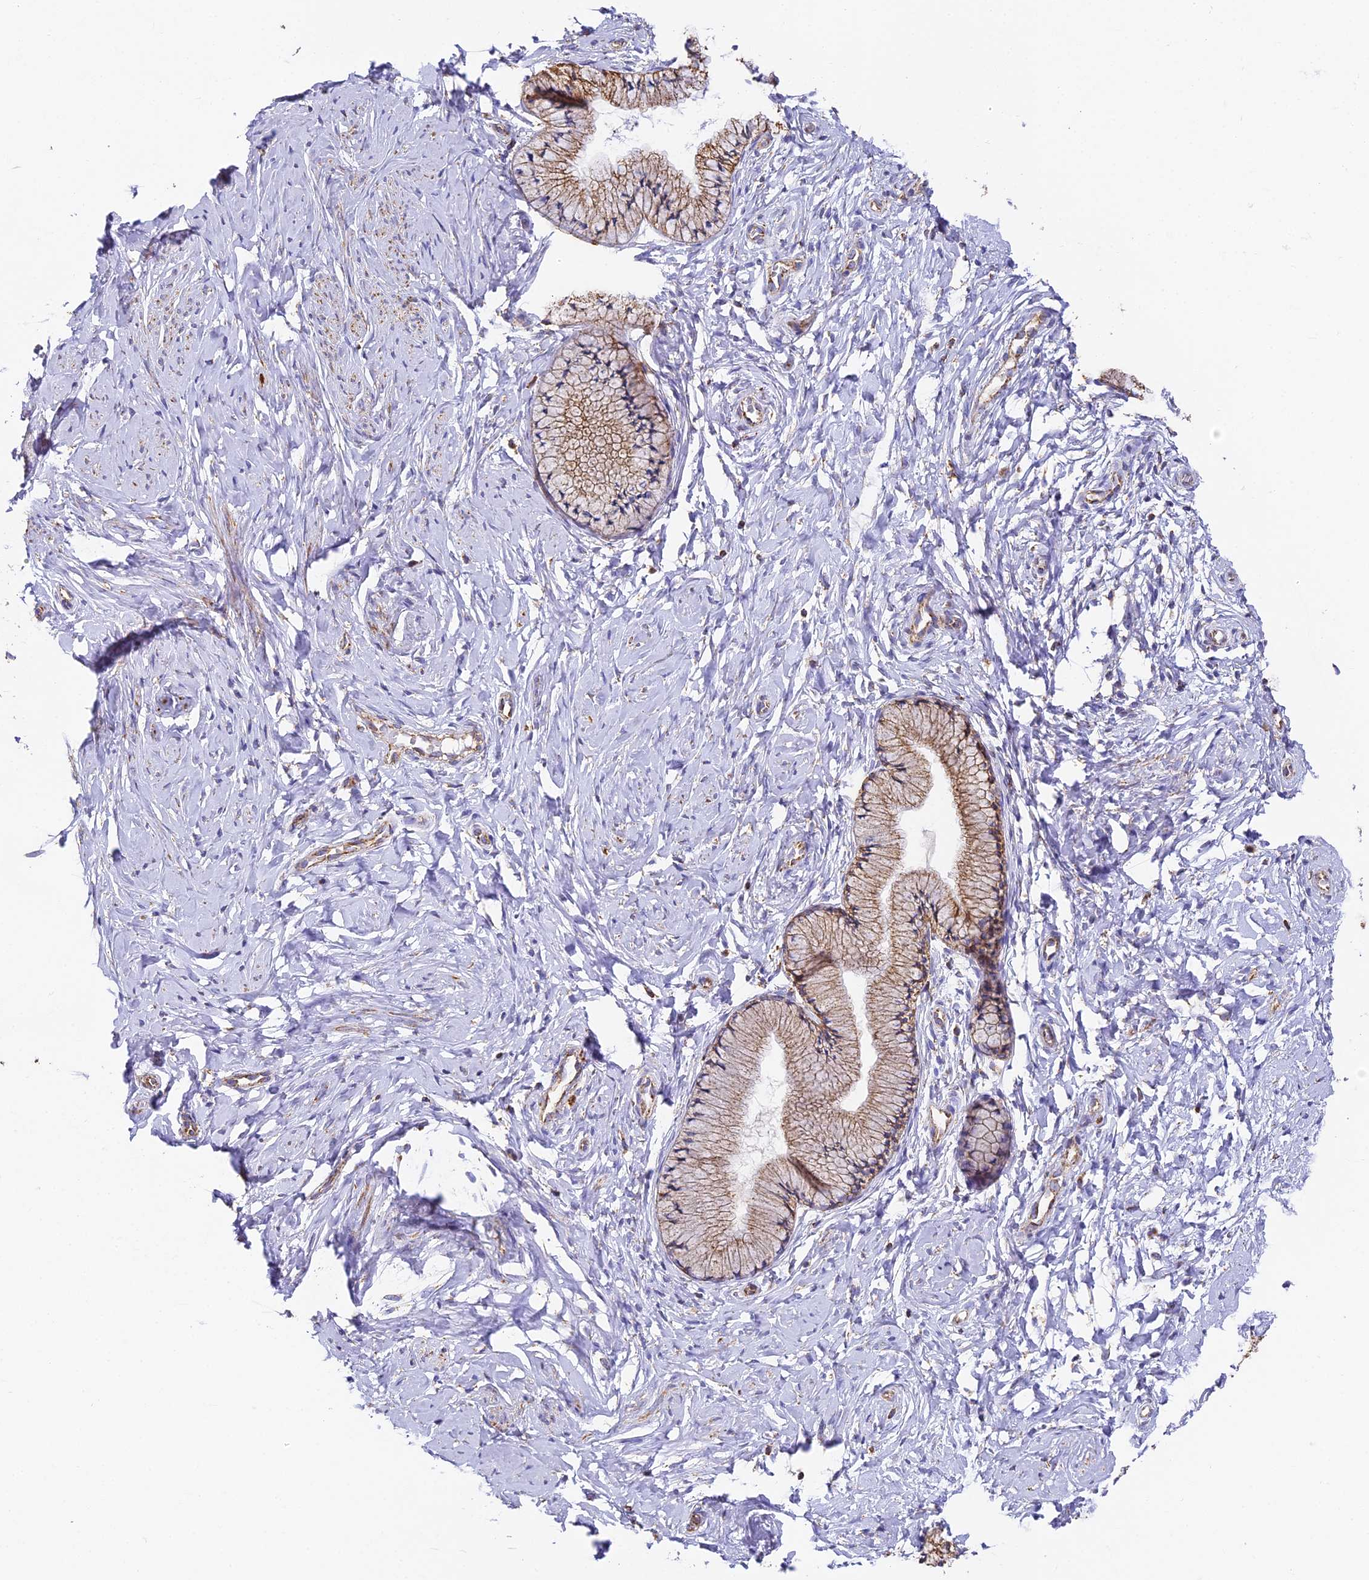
{"staining": {"intensity": "moderate", "quantity": "25%-75%", "location": "cytoplasmic/membranous"}, "tissue": "cervix", "cell_type": "Glandular cells", "image_type": "normal", "snomed": [{"axis": "morphology", "description": "Normal tissue, NOS"}, {"axis": "topography", "description": "Cervix"}], "caption": "Immunohistochemical staining of unremarkable cervix displays moderate cytoplasmic/membranous protein expression in about 25%-75% of glandular cells.", "gene": "COX6C", "patient": {"sex": "female", "age": 33}}